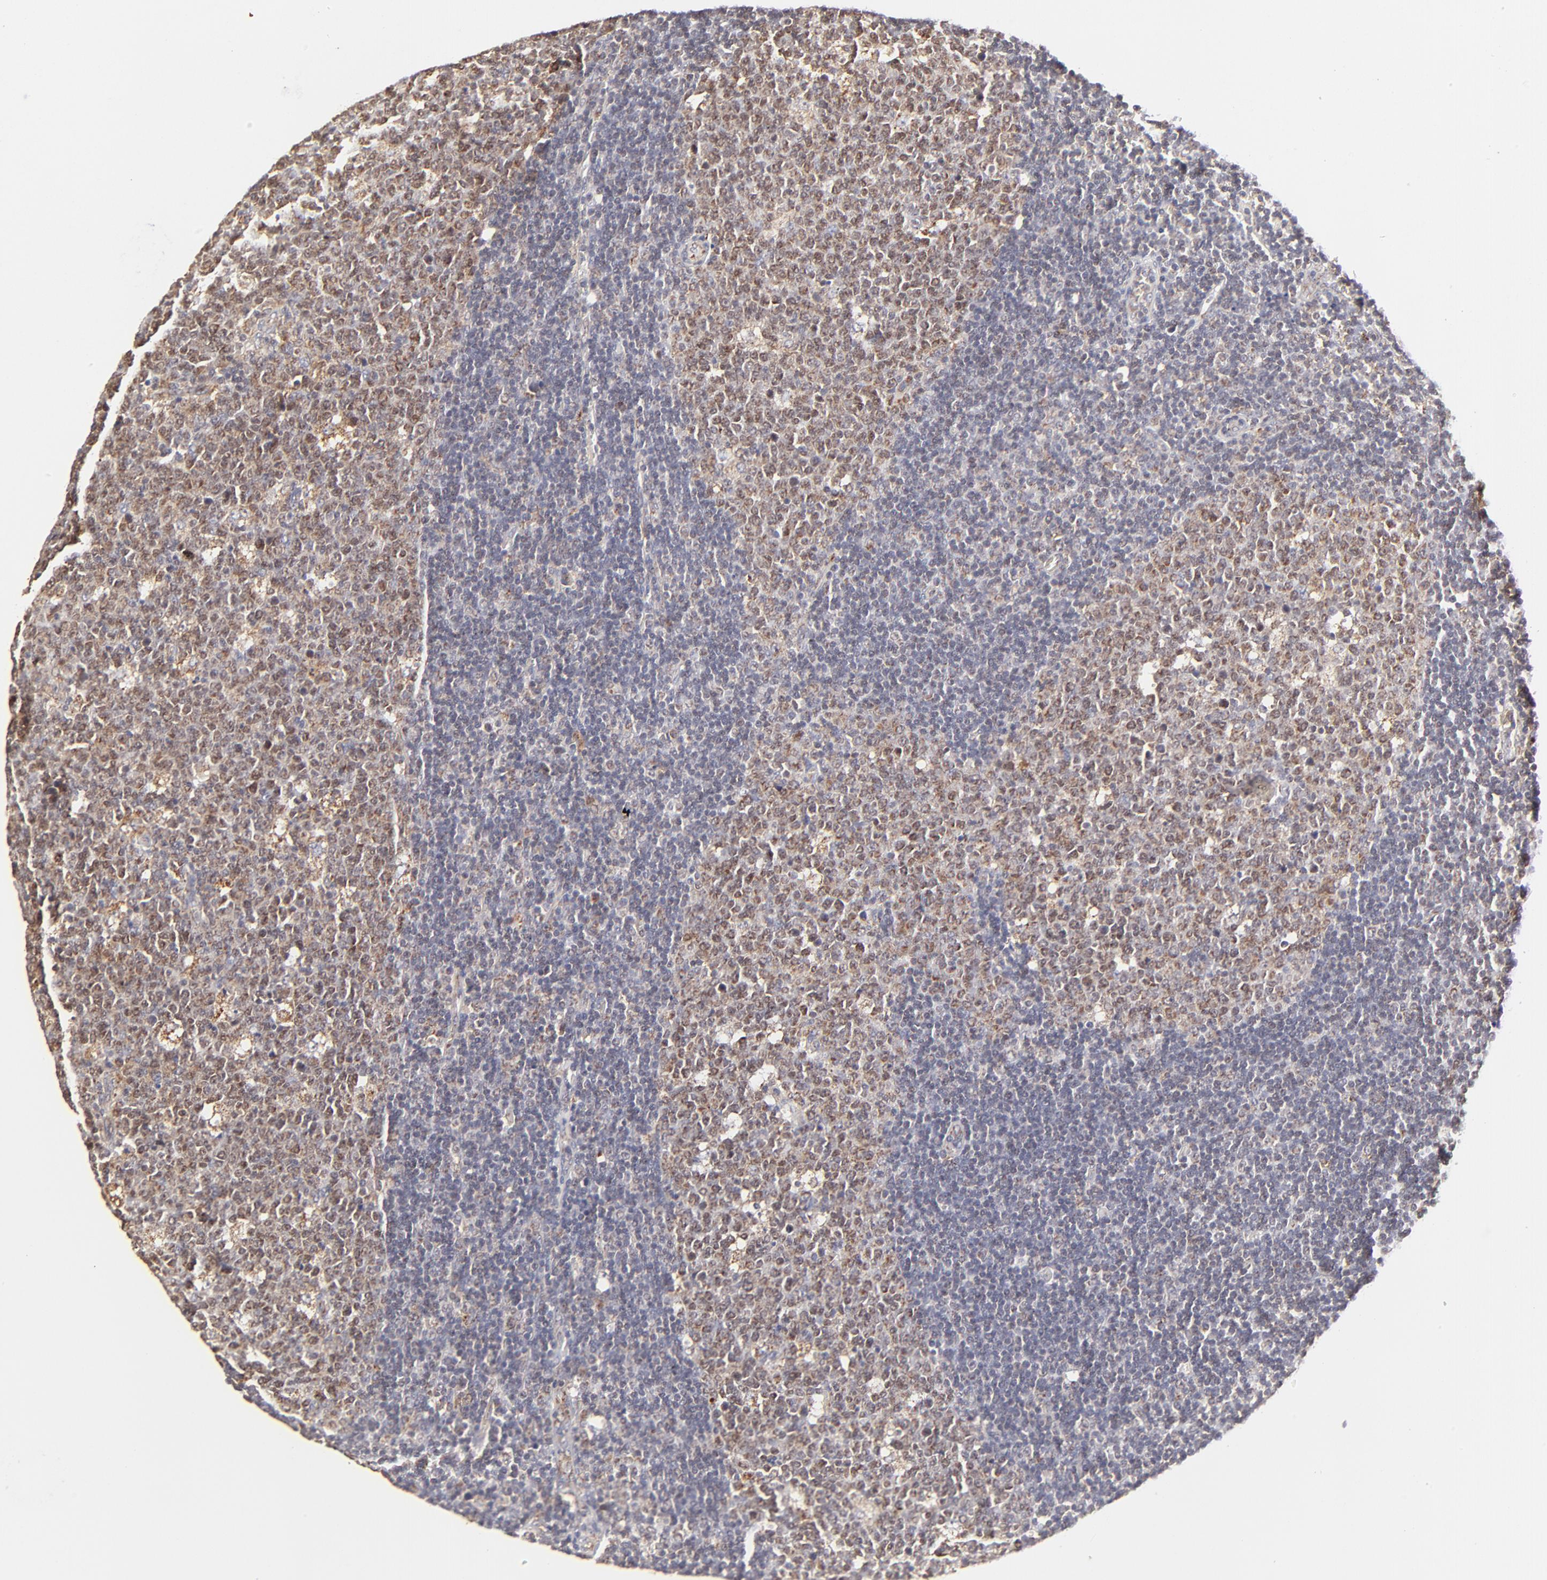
{"staining": {"intensity": "moderate", "quantity": "25%-75%", "location": "cytoplasmic/membranous"}, "tissue": "lymph node", "cell_type": "Germinal center cells", "image_type": "normal", "snomed": [{"axis": "morphology", "description": "Normal tissue, NOS"}, {"axis": "topography", "description": "Lymph node"}, {"axis": "topography", "description": "Salivary gland"}], "caption": "IHC (DAB (3,3'-diaminobenzidine)) staining of benign lymph node reveals moderate cytoplasmic/membranous protein positivity in about 25%-75% of germinal center cells.", "gene": "MAP2K7", "patient": {"sex": "male", "age": 8}}